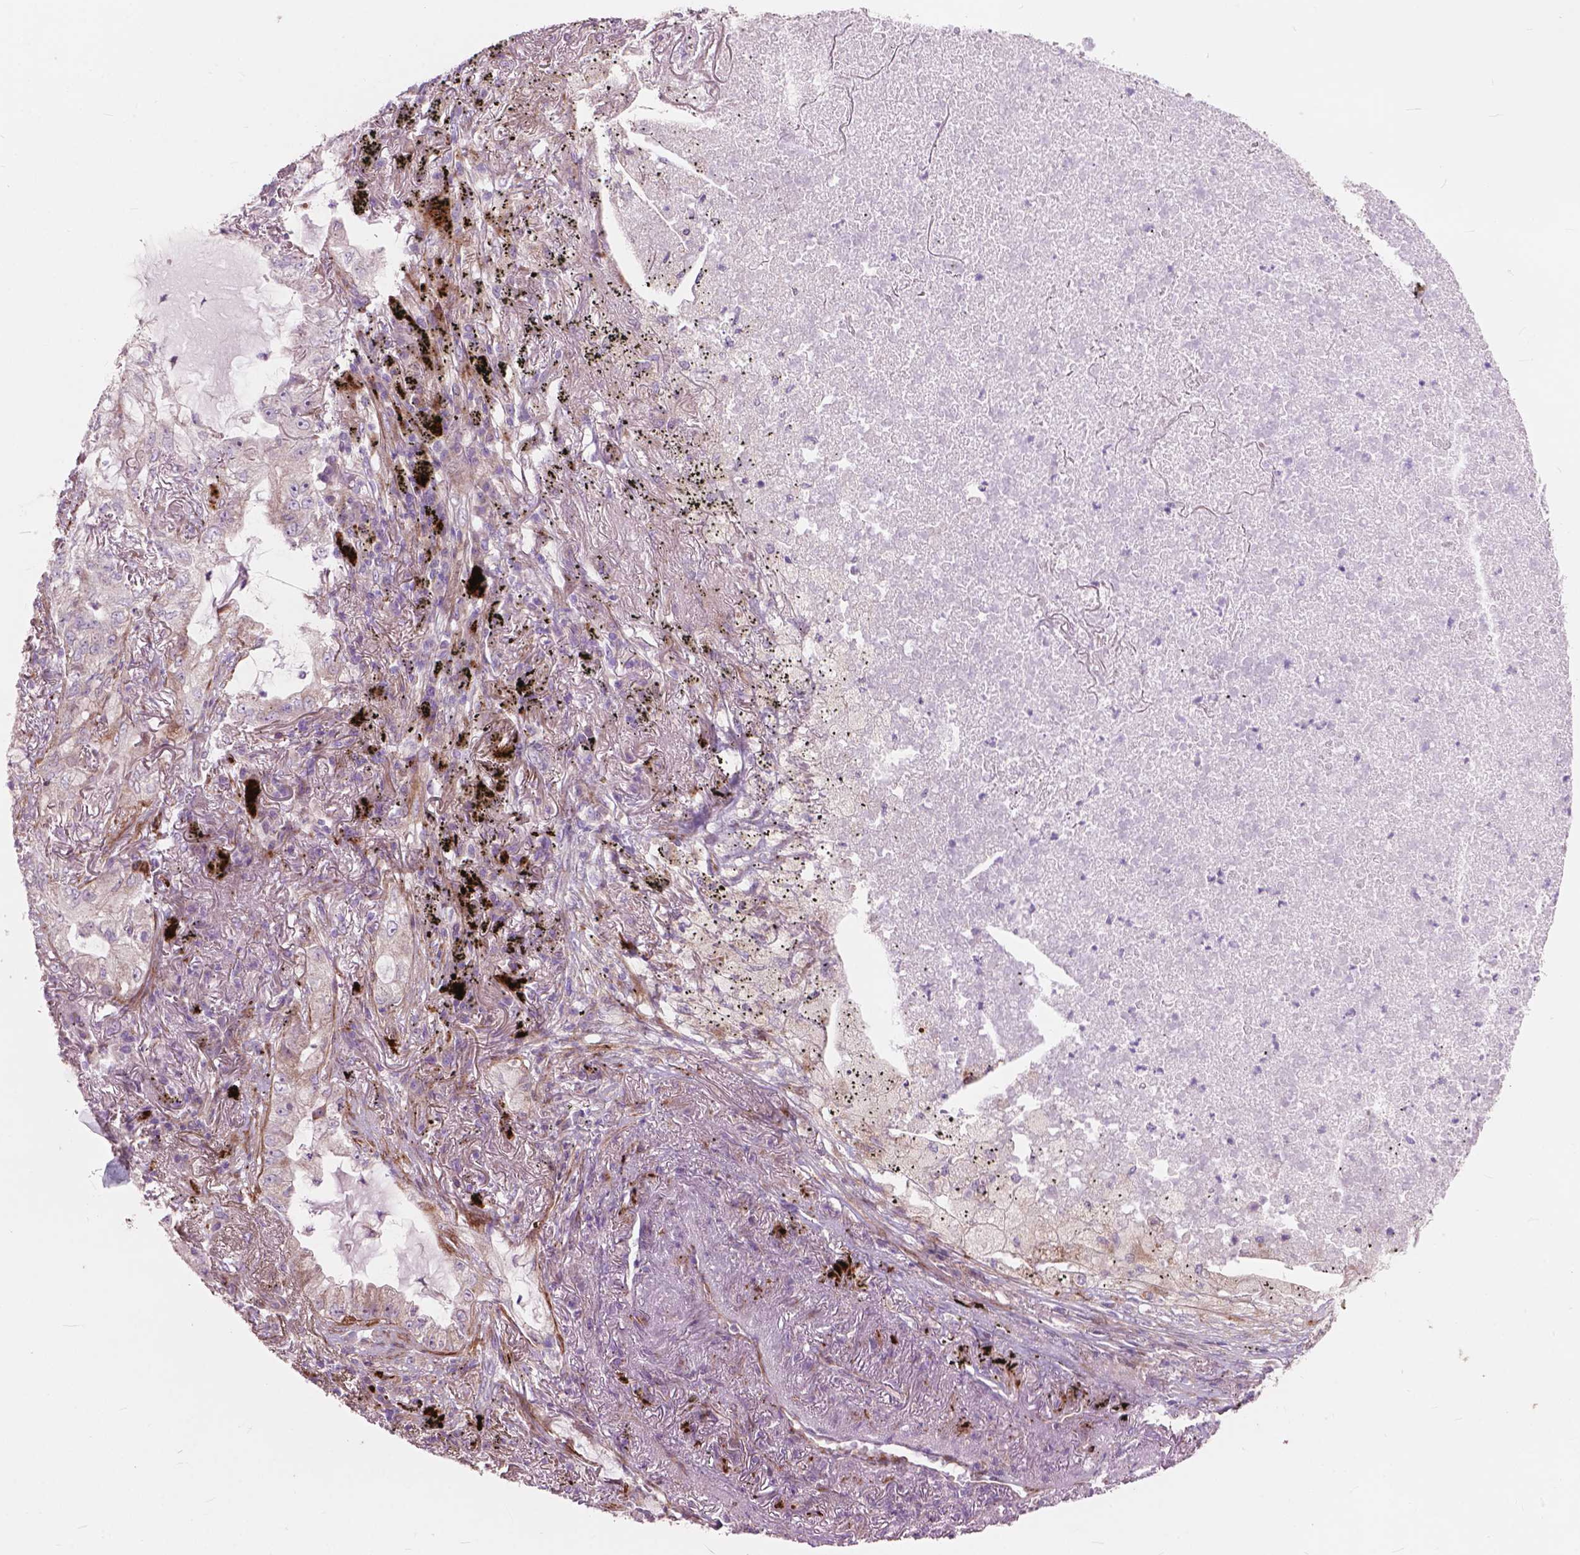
{"staining": {"intensity": "negative", "quantity": "none", "location": "none"}, "tissue": "lung cancer", "cell_type": "Tumor cells", "image_type": "cancer", "snomed": [{"axis": "morphology", "description": "Adenocarcinoma, NOS"}, {"axis": "topography", "description": "Lung"}], "caption": "Photomicrograph shows no protein staining in tumor cells of lung cancer tissue.", "gene": "MORN1", "patient": {"sex": "female", "age": 73}}